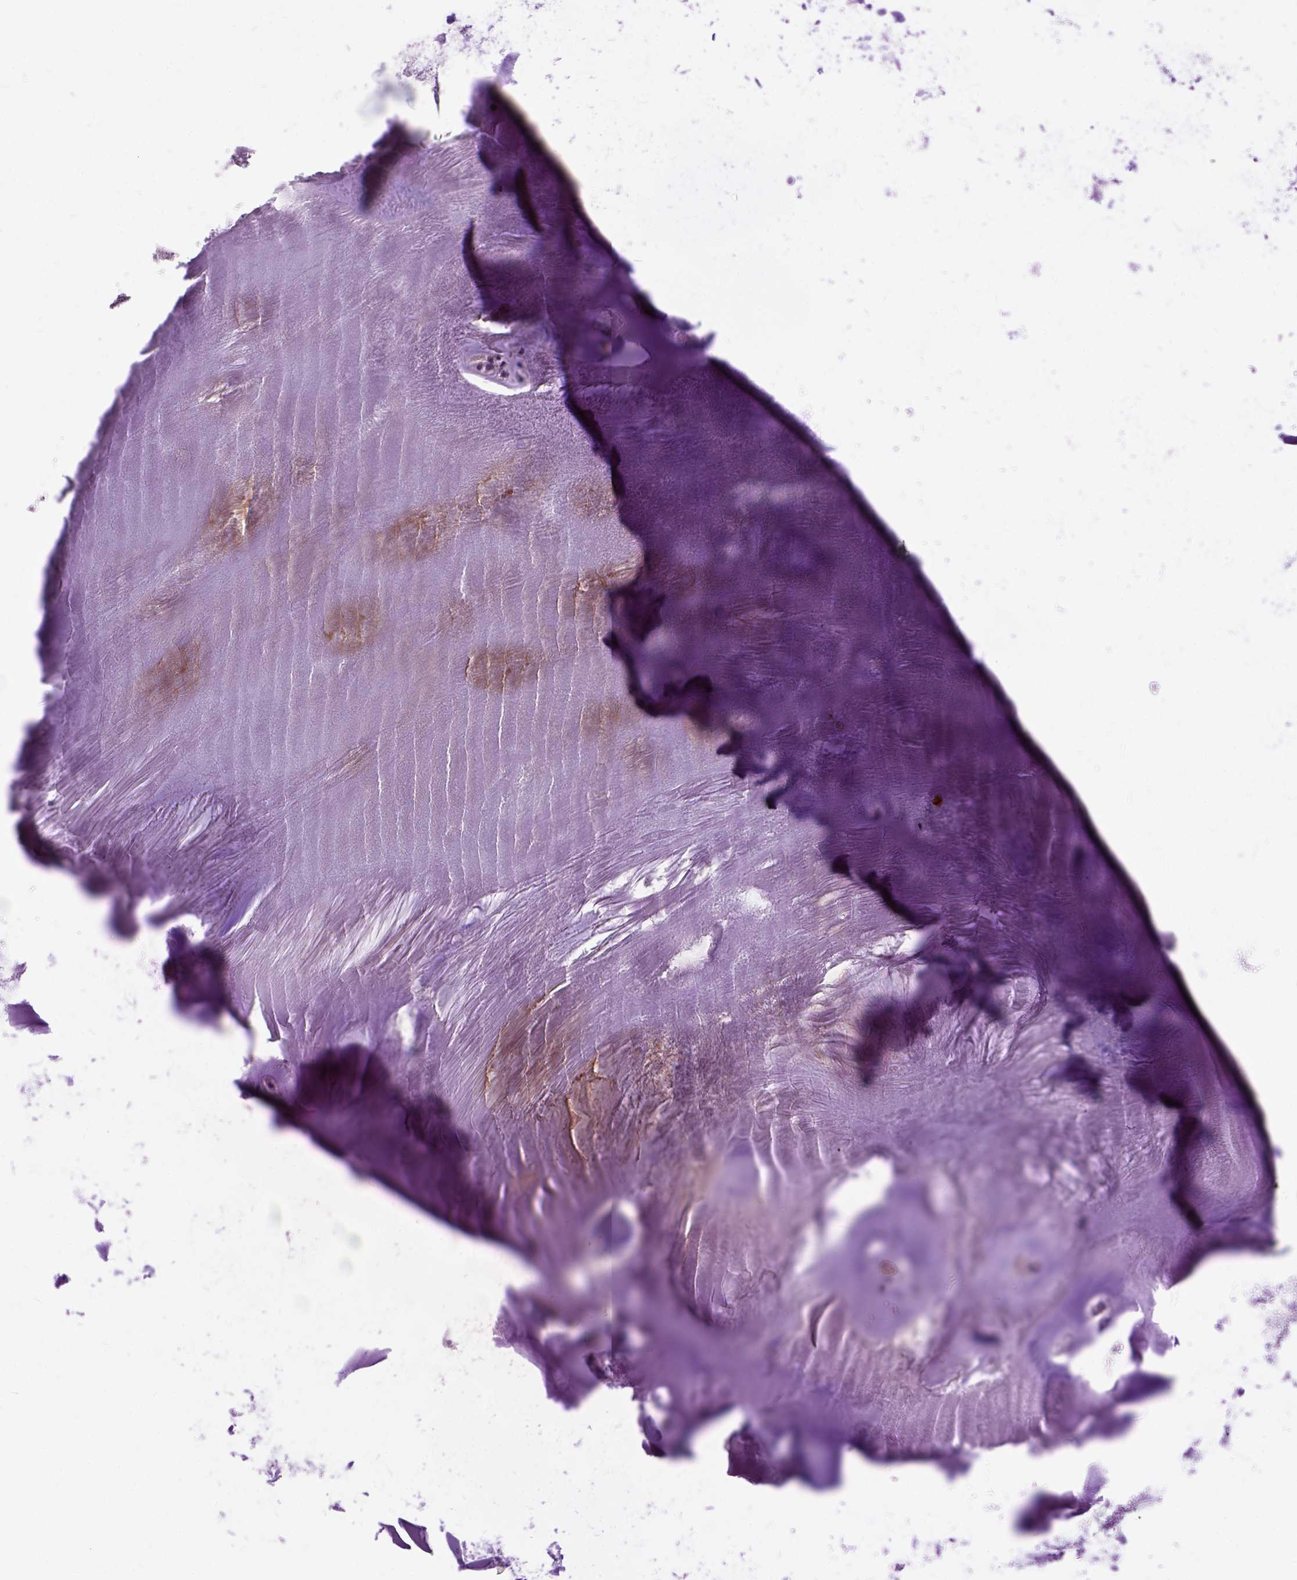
{"staining": {"intensity": "negative", "quantity": "none", "location": "none"}, "tissue": "soft tissue", "cell_type": "Chondrocytes", "image_type": "normal", "snomed": [{"axis": "morphology", "description": "Normal tissue, NOS"}, {"axis": "morphology", "description": "Squamous cell carcinoma, NOS"}, {"axis": "topography", "description": "Cartilage tissue"}, {"axis": "topography", "description": "Bronchus"}, {"axis": "topography", "description": "Lung"}], "caption": "Micrograph shows no protein staining in chondrocytes of unremarkable soft tissue. The staining was performed using DAB to visualize the protein expression in brown, while the nuclei were stained in blue with hematoxylin (Magnification: 20x).", "gene": "MAPT", "patient": {"sex": "male", "age": 66}}